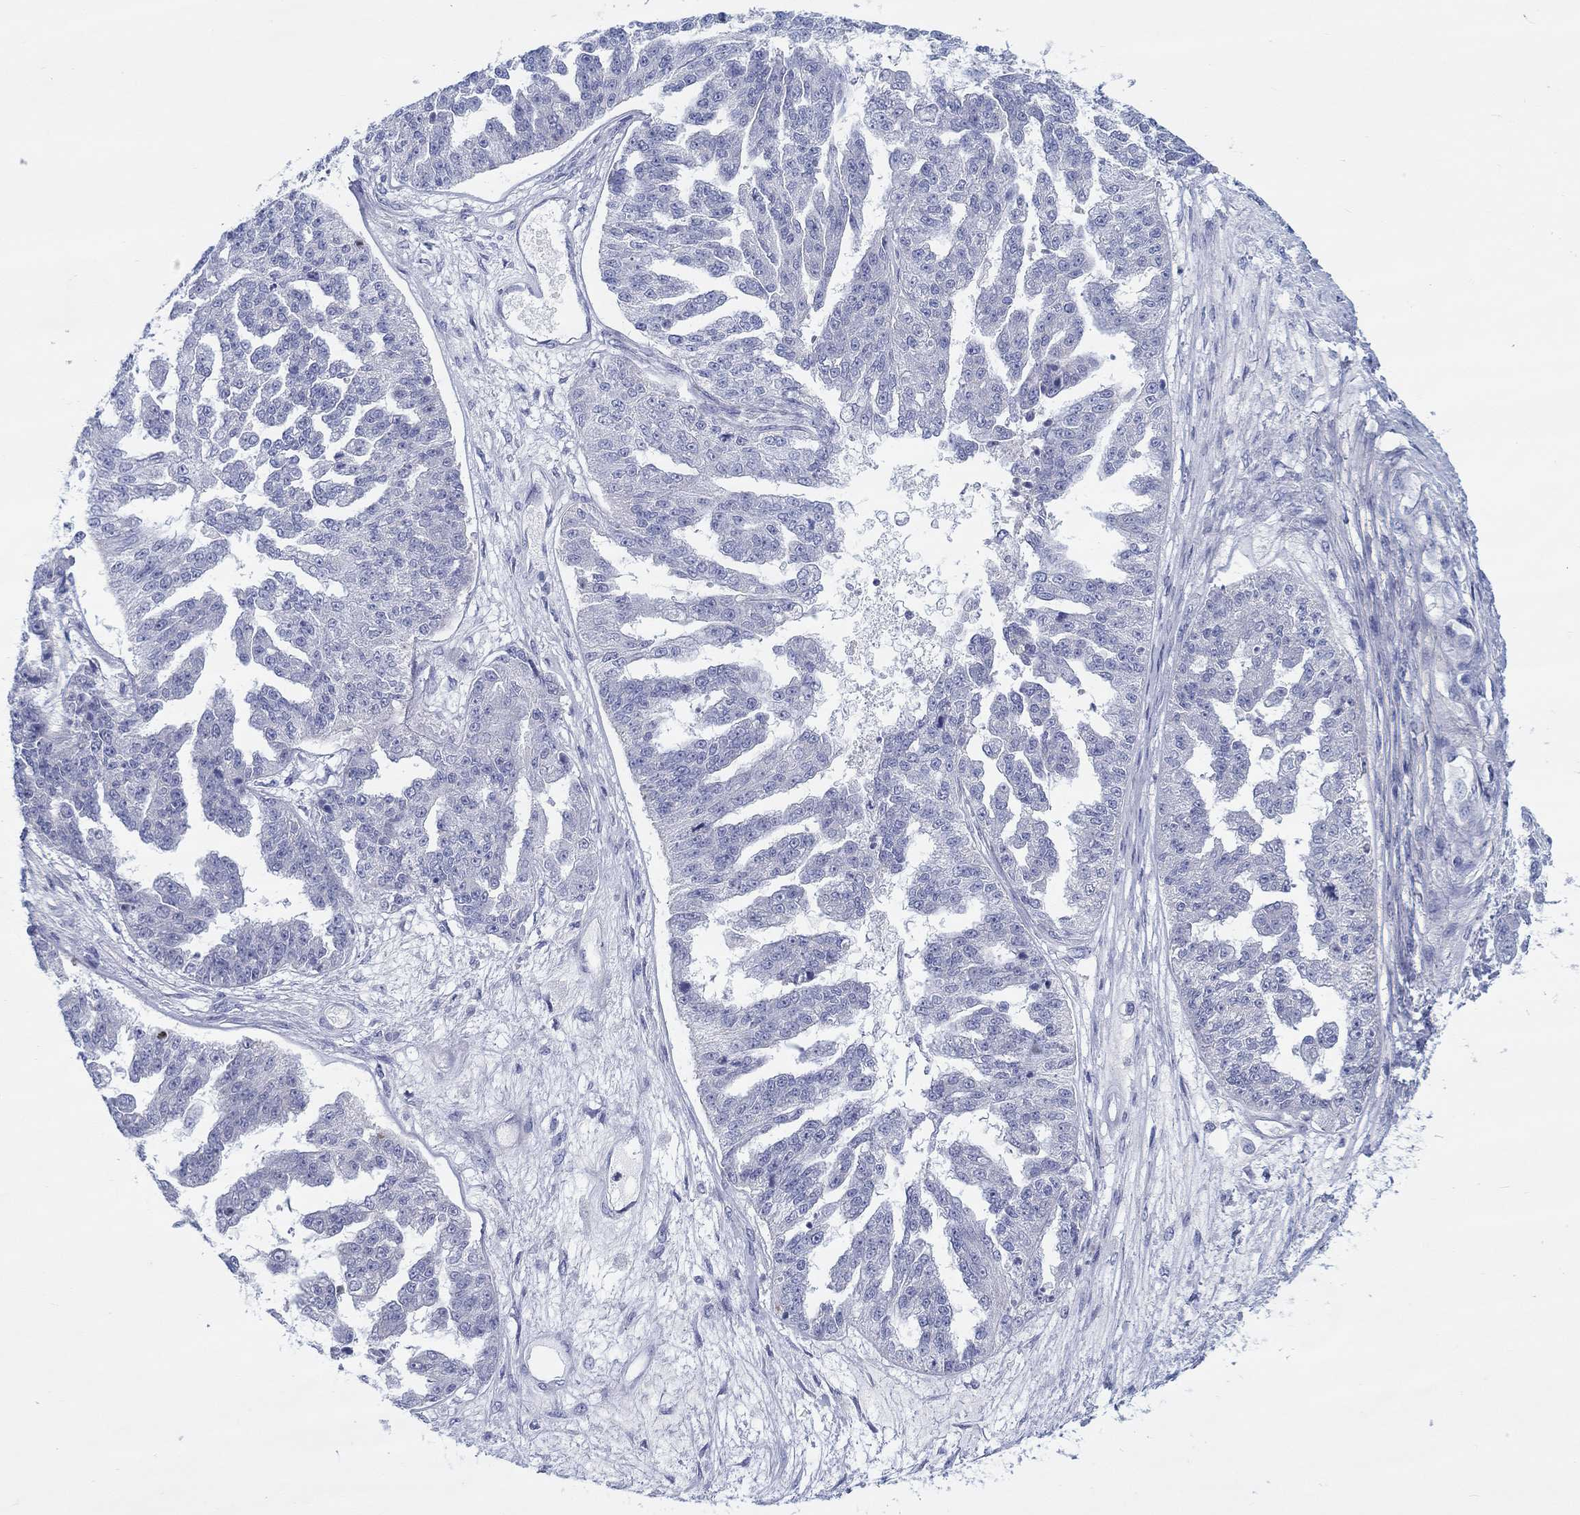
{"staining": {"intensity": "negative", "quantity": "none", "location": "none"}, "tissue": "ovarian cancer", "cell_type": "Tumor cells", "image_type": "cancer", "snomed": [{"axis": "morphology", "description": "Cystadenocarcinoma, serous, NOS"}, {"axis": "topography", "description": "Ovary"}], "caption": "Tumor cells show no significant protein staining in ovarian cancer (serous cystadenocarcinoma).", "gene": "HAPLN4", "patient": {"sex": "female", "age": 58}}